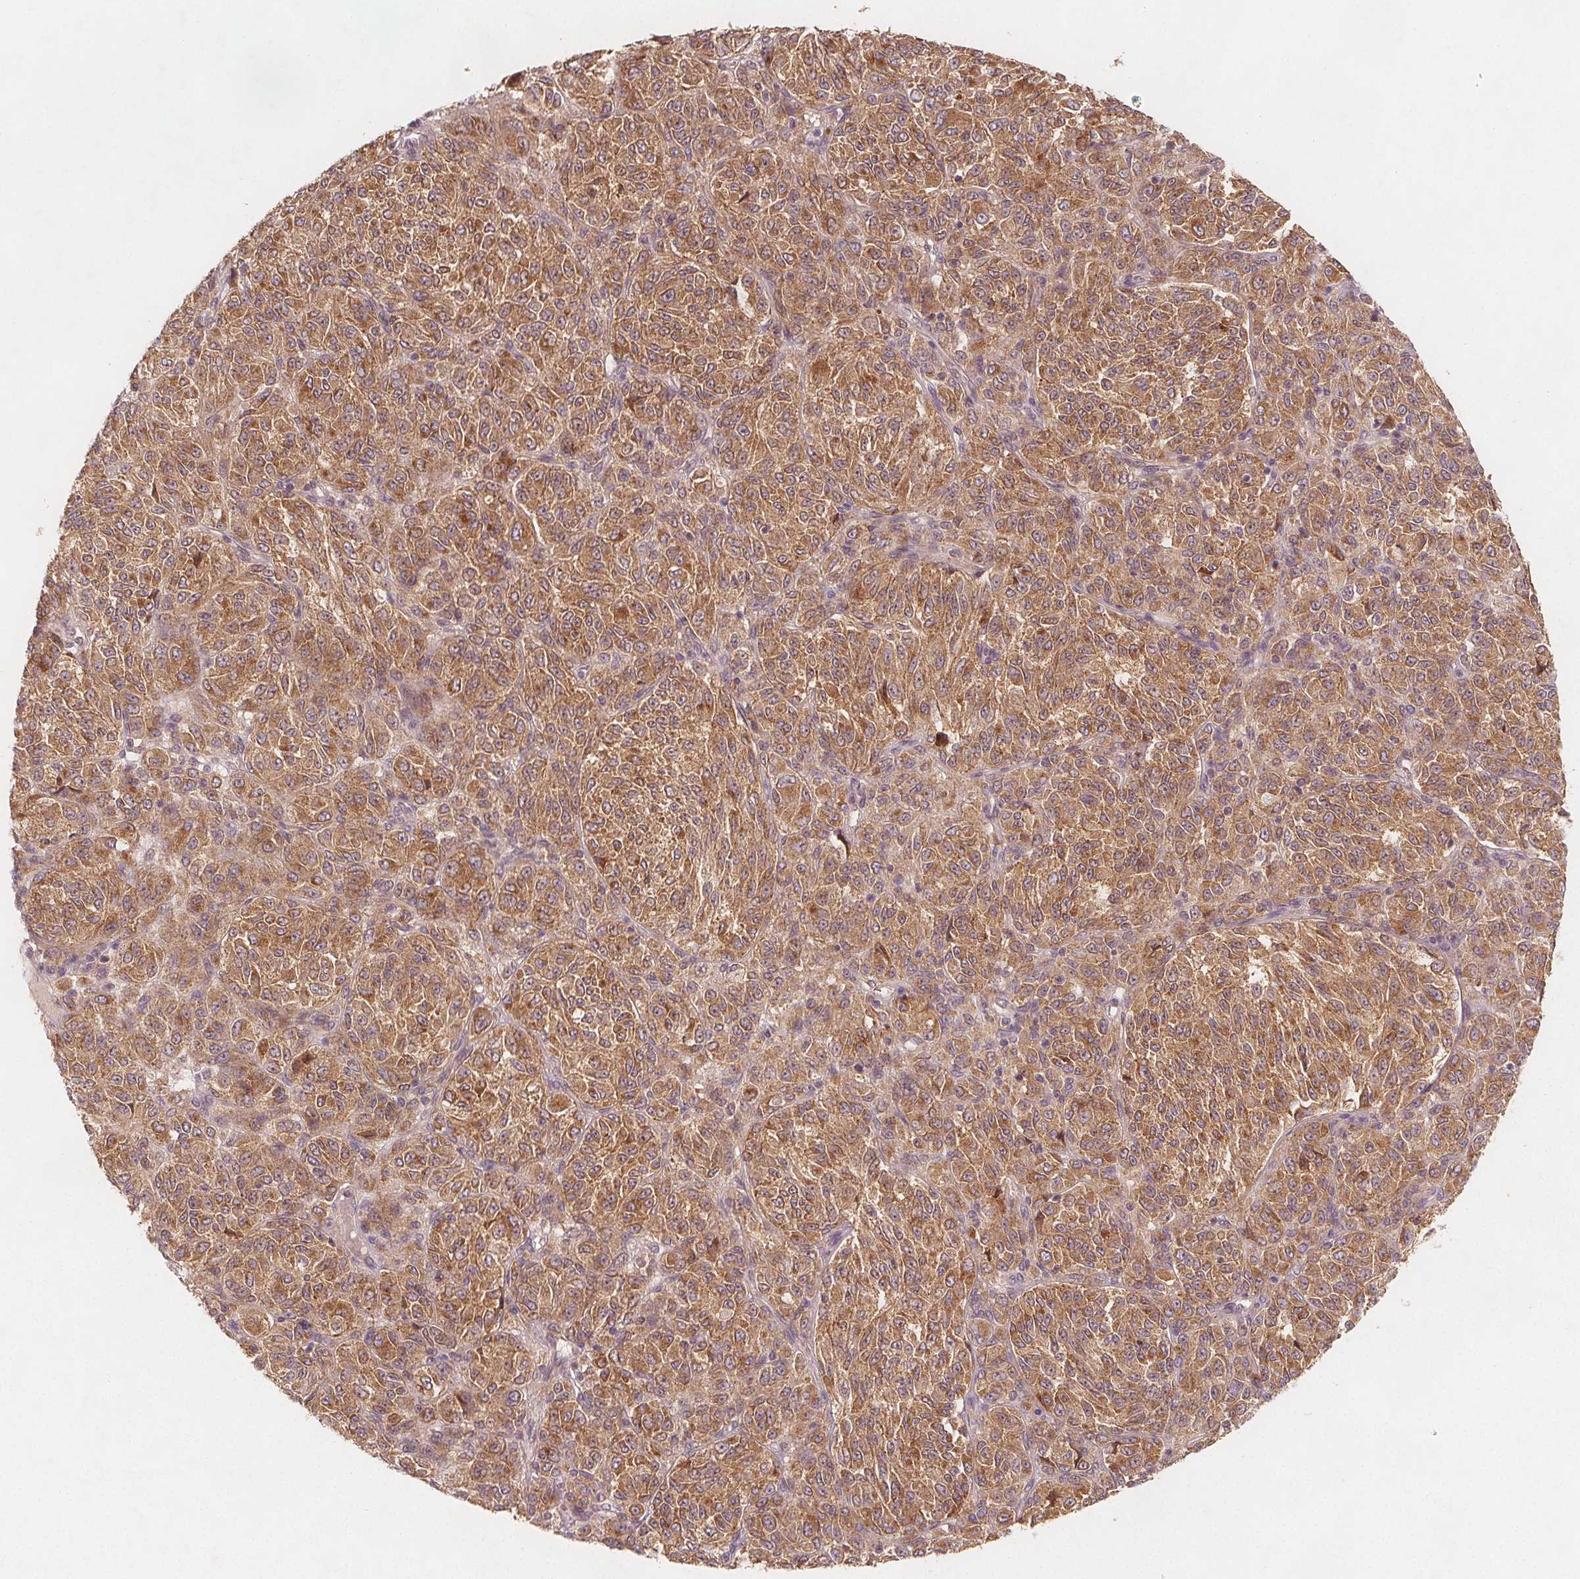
{"staining": {"intensity": "moderate", "quantity": ">75%", "location": "cytoplasmic/membranous"}, "tissue": "melanoma", "cell_type": "Tumor cells", "image_type": "cancer", "snomed": [{"axis": "morphology", "description": "Malignant melanoma, Metastatic site"}, {"axis": "topography", "description": "Brain"}], "caption": "Protein staining demonstrates moderate cytoplasmic/membranous staining in approximately >75% of tumor cells in melanoma.", "gene": "NCSTN", "patient": {"sex": "female", "age": 56}}